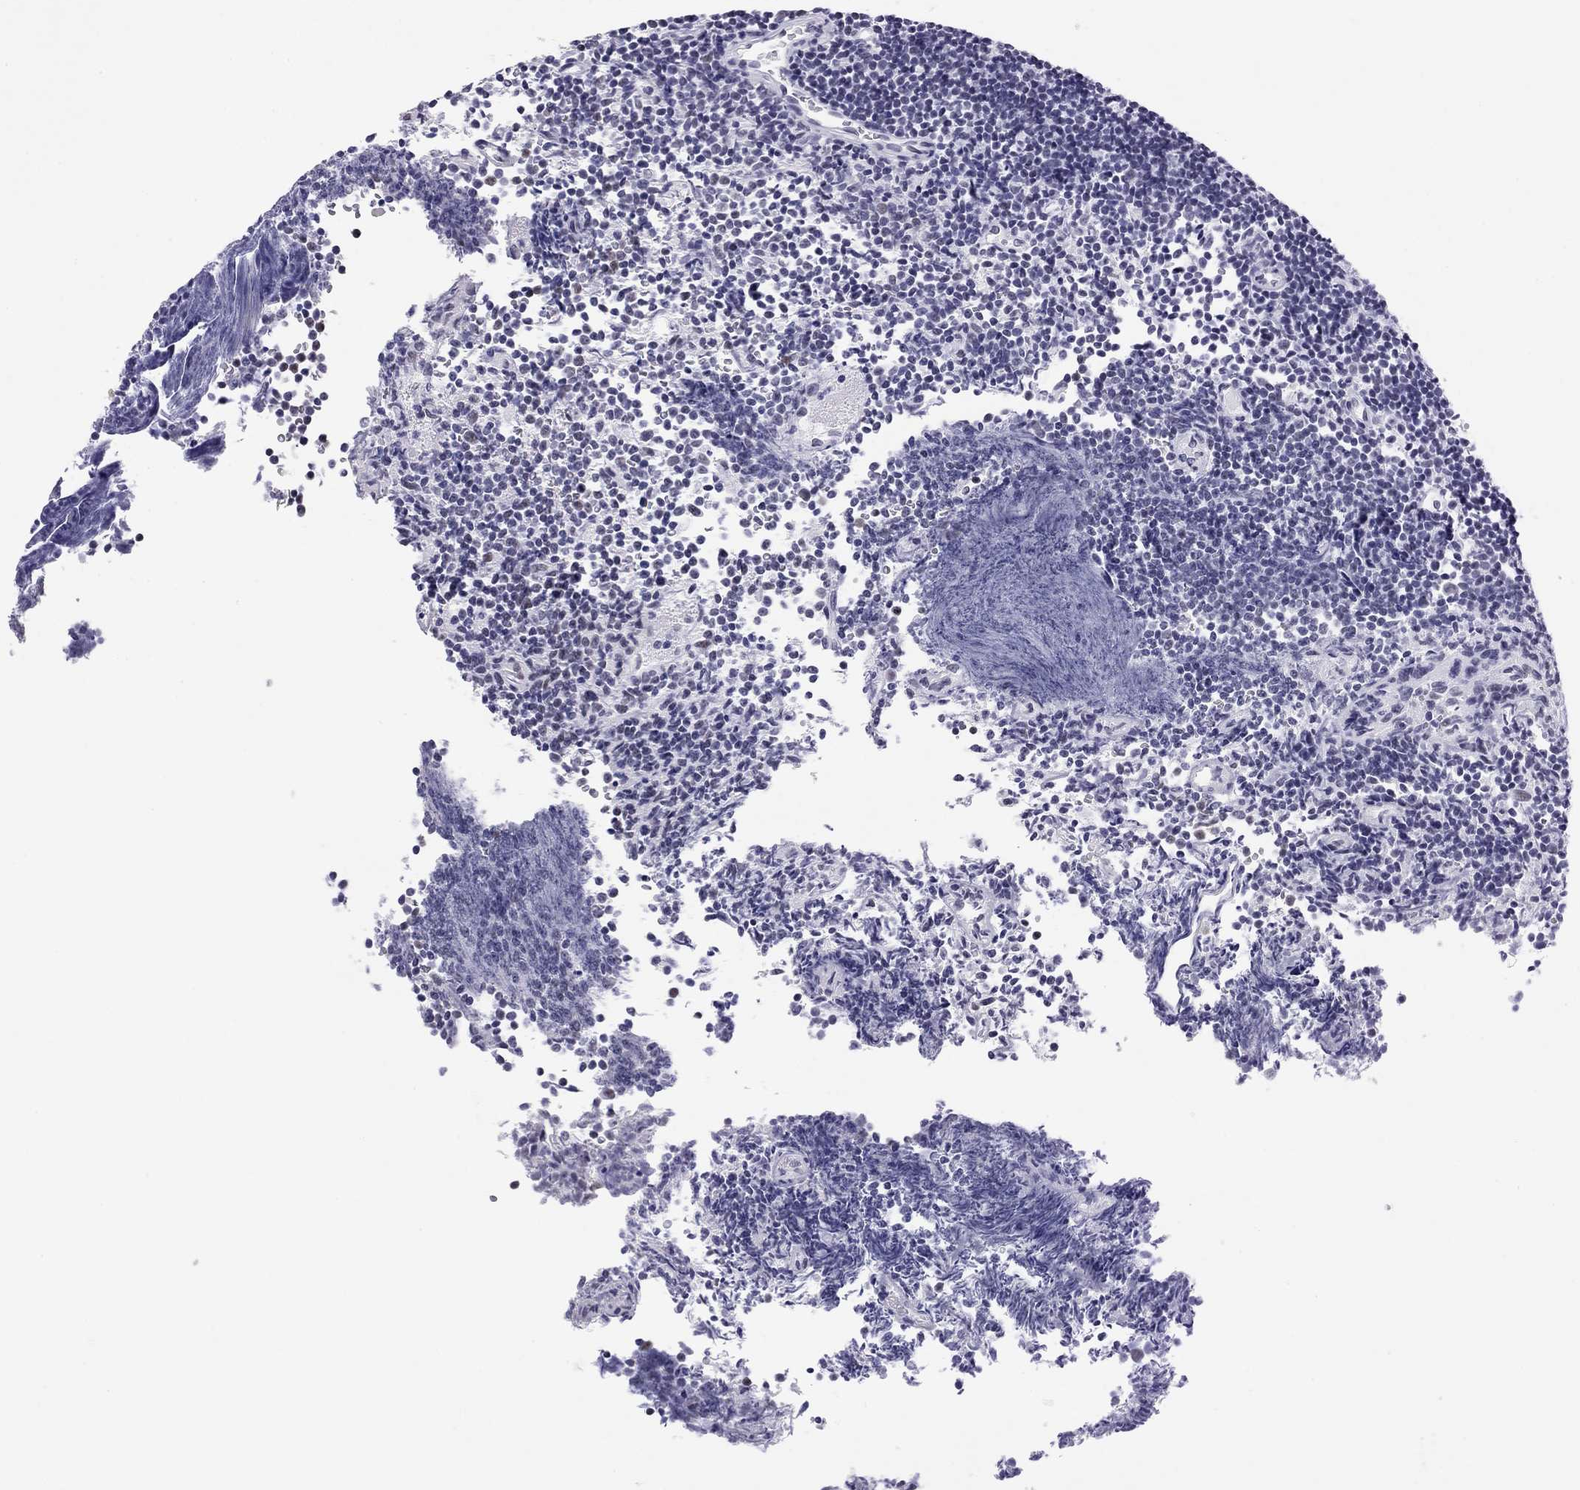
{"staining": {"intensity": "negative", "quantity": "none", "location": "none"}, "tissue": "lymphoma", "cell_type": "Tumor cells", "image_type": "cancer", "snomed": [{"axis": "morphology", "description": "Malignant lymphoma, non-Hodgkin's type, Low grade"}, {"axis": "topography", "description": "Brain"}], "caption": "This is a photomicrograph of immunohistochemistry (IHC) staining of malignant lymphoma, non-Hodgkin's type (low-grade), which shows no staining in tumor cells.", "gene": "DOT1L", "patient": {"sex": "female", "age": 66}}